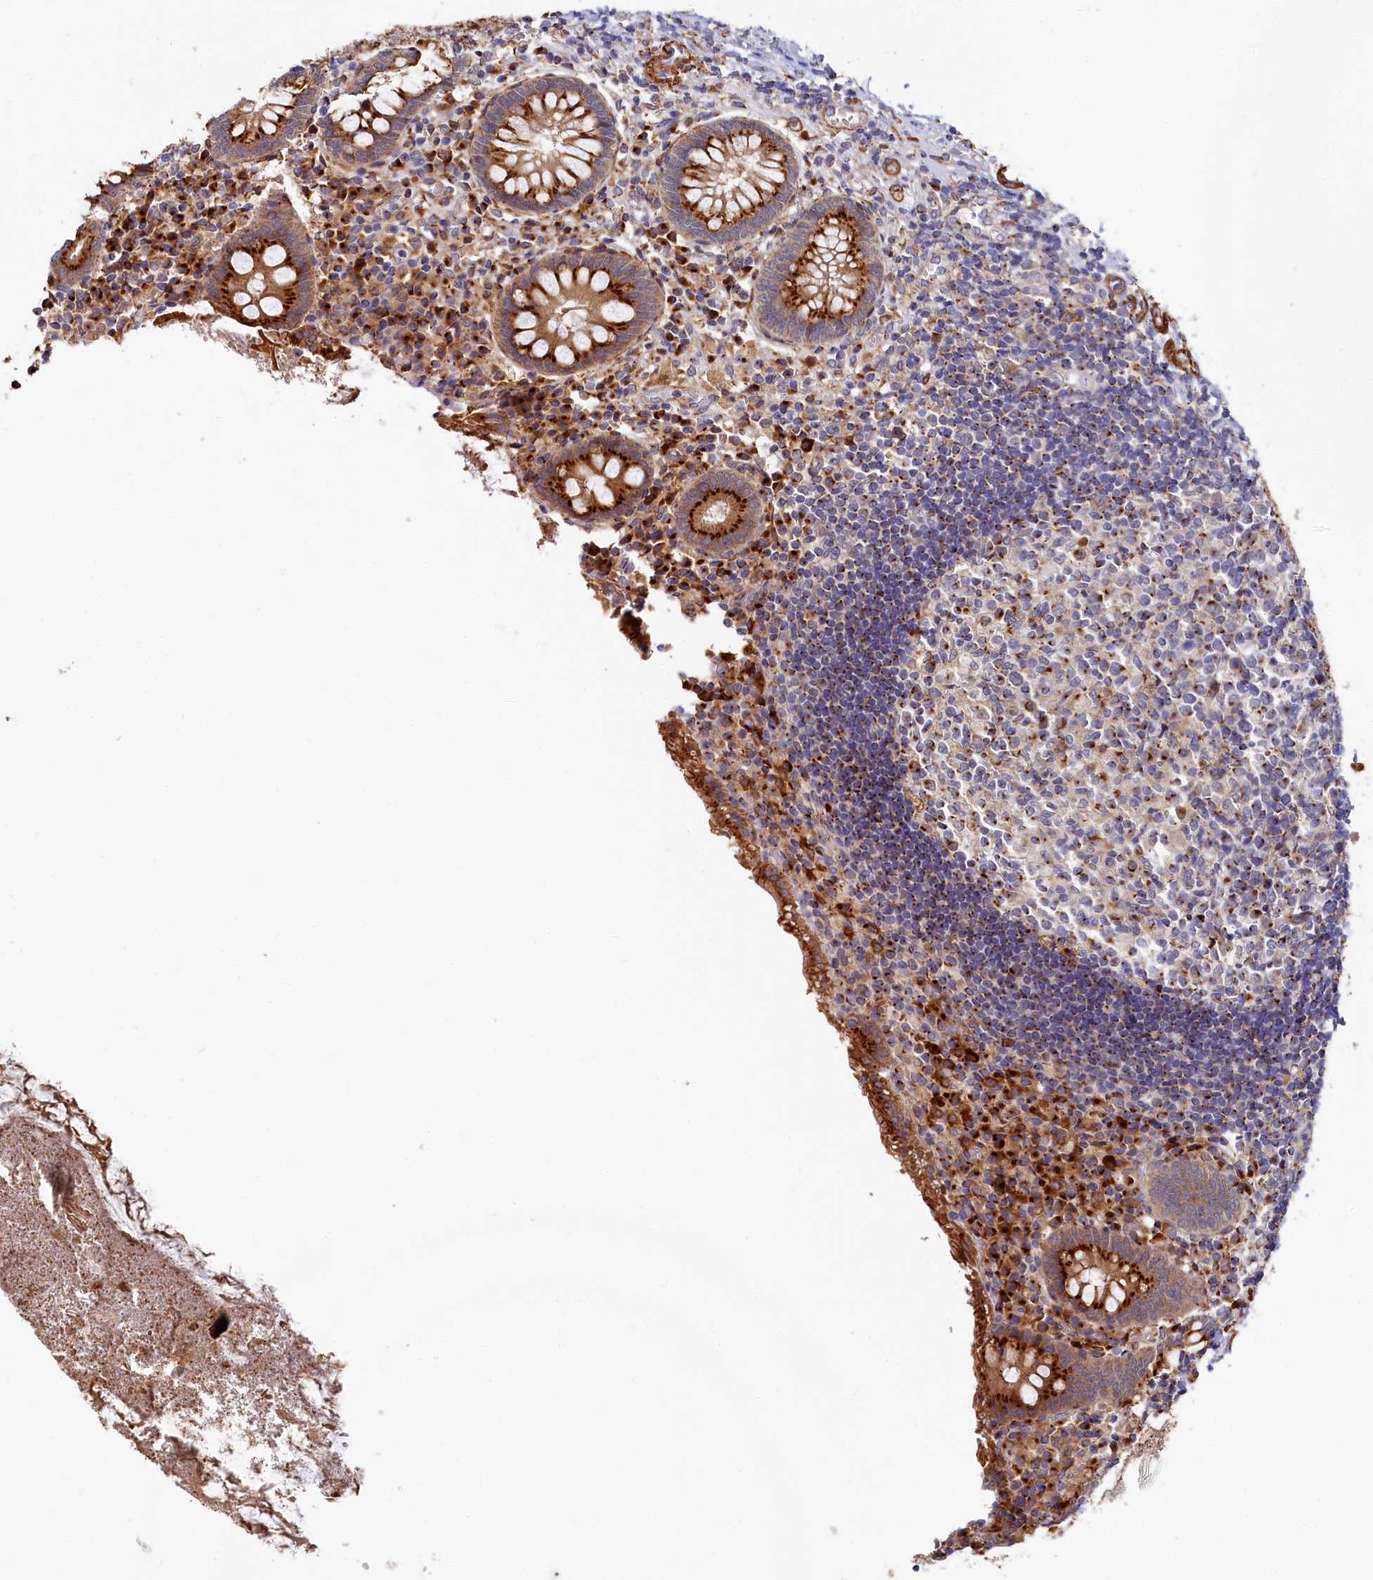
{"staining": {"intensity": "strong", "quantity": ">75%", "location": "cytoplasmic/membranous"}, "tissue": "appendix", "cell_type": "Glandular cells", "image_type": "normal", "snomed": [{"axis": "morphology", "description": "Normal tissue, NOS"}, {"axis": "topography", "description": "Appendix"}], "caption": "High-magnification brightfield microscopy of normal appendix stained with DAB (3,3'-diaminobenzidine) (brown) and counterstained with hematoxylin (blue). glandular cells exhibit strong cytoplasmic/membranous staining is appreciated in approximately>75% of cells.", "gene": "BET1L", "patient": {"sex": "female", "age": 17}}